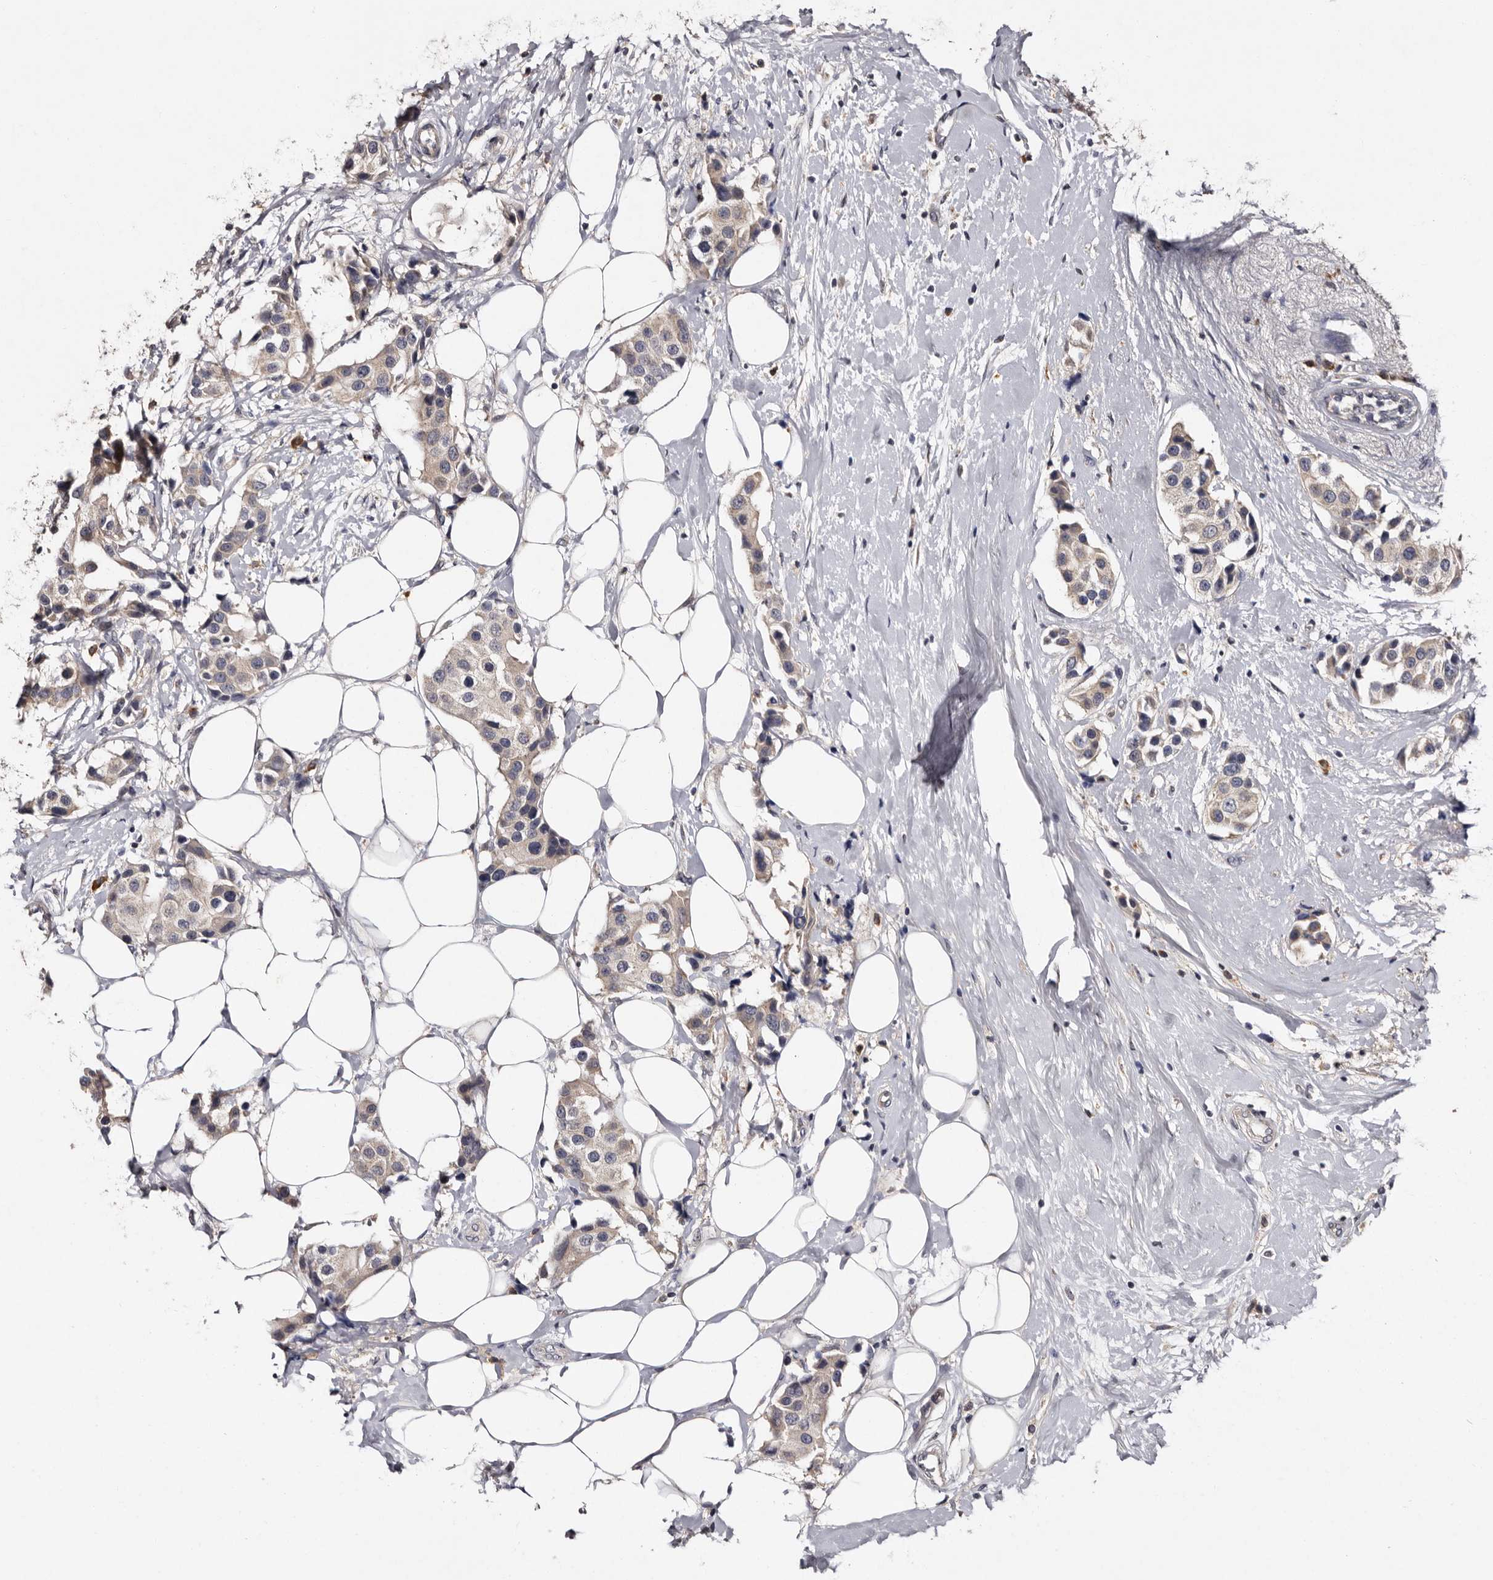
{"staining": {"intensity": "negative", "quantity": "none", "location": "none"}, "tissue": "breast cancer", "cell_type": "Tumor cells", "image_type": "cancer", "snomed": [{"axis": "morphology", "description": "Normal tissue, NOS"}, {"axis": "morphology", "description": "Duct carcinoma"}, {"axis": "topography", "description": "Breast"}], "caption": "Tumor cells show no significant protein staining in infiltrating ductal carcinoma (breast). (DAB (3,3'-diaminobenzidine) IHC with hematoxylin counter stain).", "gene": "DNPH1", "patient": {"sex": "female", "age": 39}}